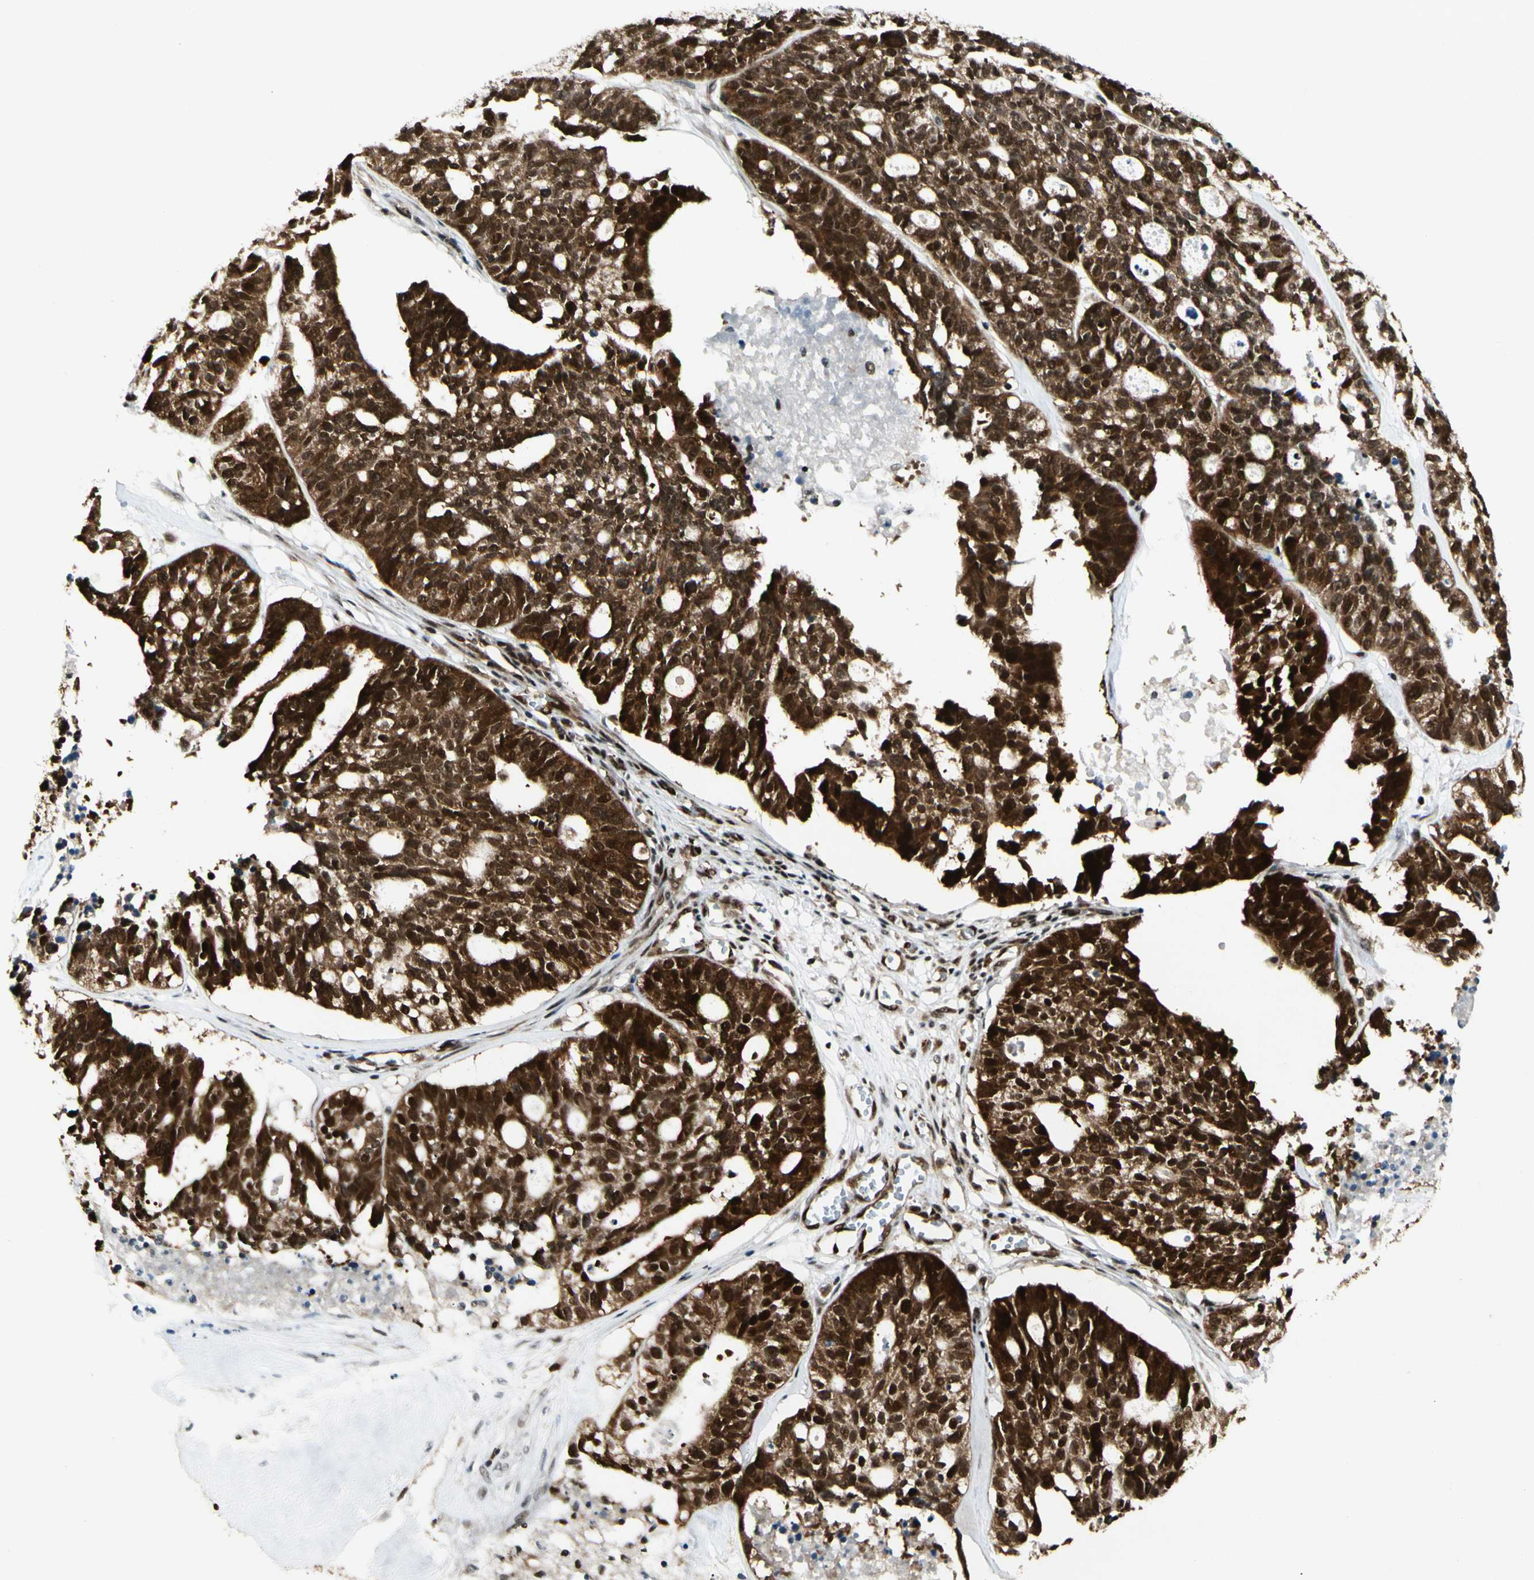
{"staining": {"intensity": "strong", "quantity": ">75%", "location": "cytoplasmic/membranous,nuclear"}, "tissue": "ovarian cancer", "cell_type": "Tumor cells", "image_type": "cancer", "snomed": [{"axis": "morphology", "description": "Cystadenocarcinoma, serous, NOS"}, {"axis": "topography", "description": "Ovary"}], "caption": "Immunohistochemical staining of serous cystadenocarcinoma (ovarian) shows high levels of strong cytoplasmic/membranous and nuclear protein staining in about >75% of tumor cells.", "gene": "FUS", "patient": {"sex": "female", "age": 59}}